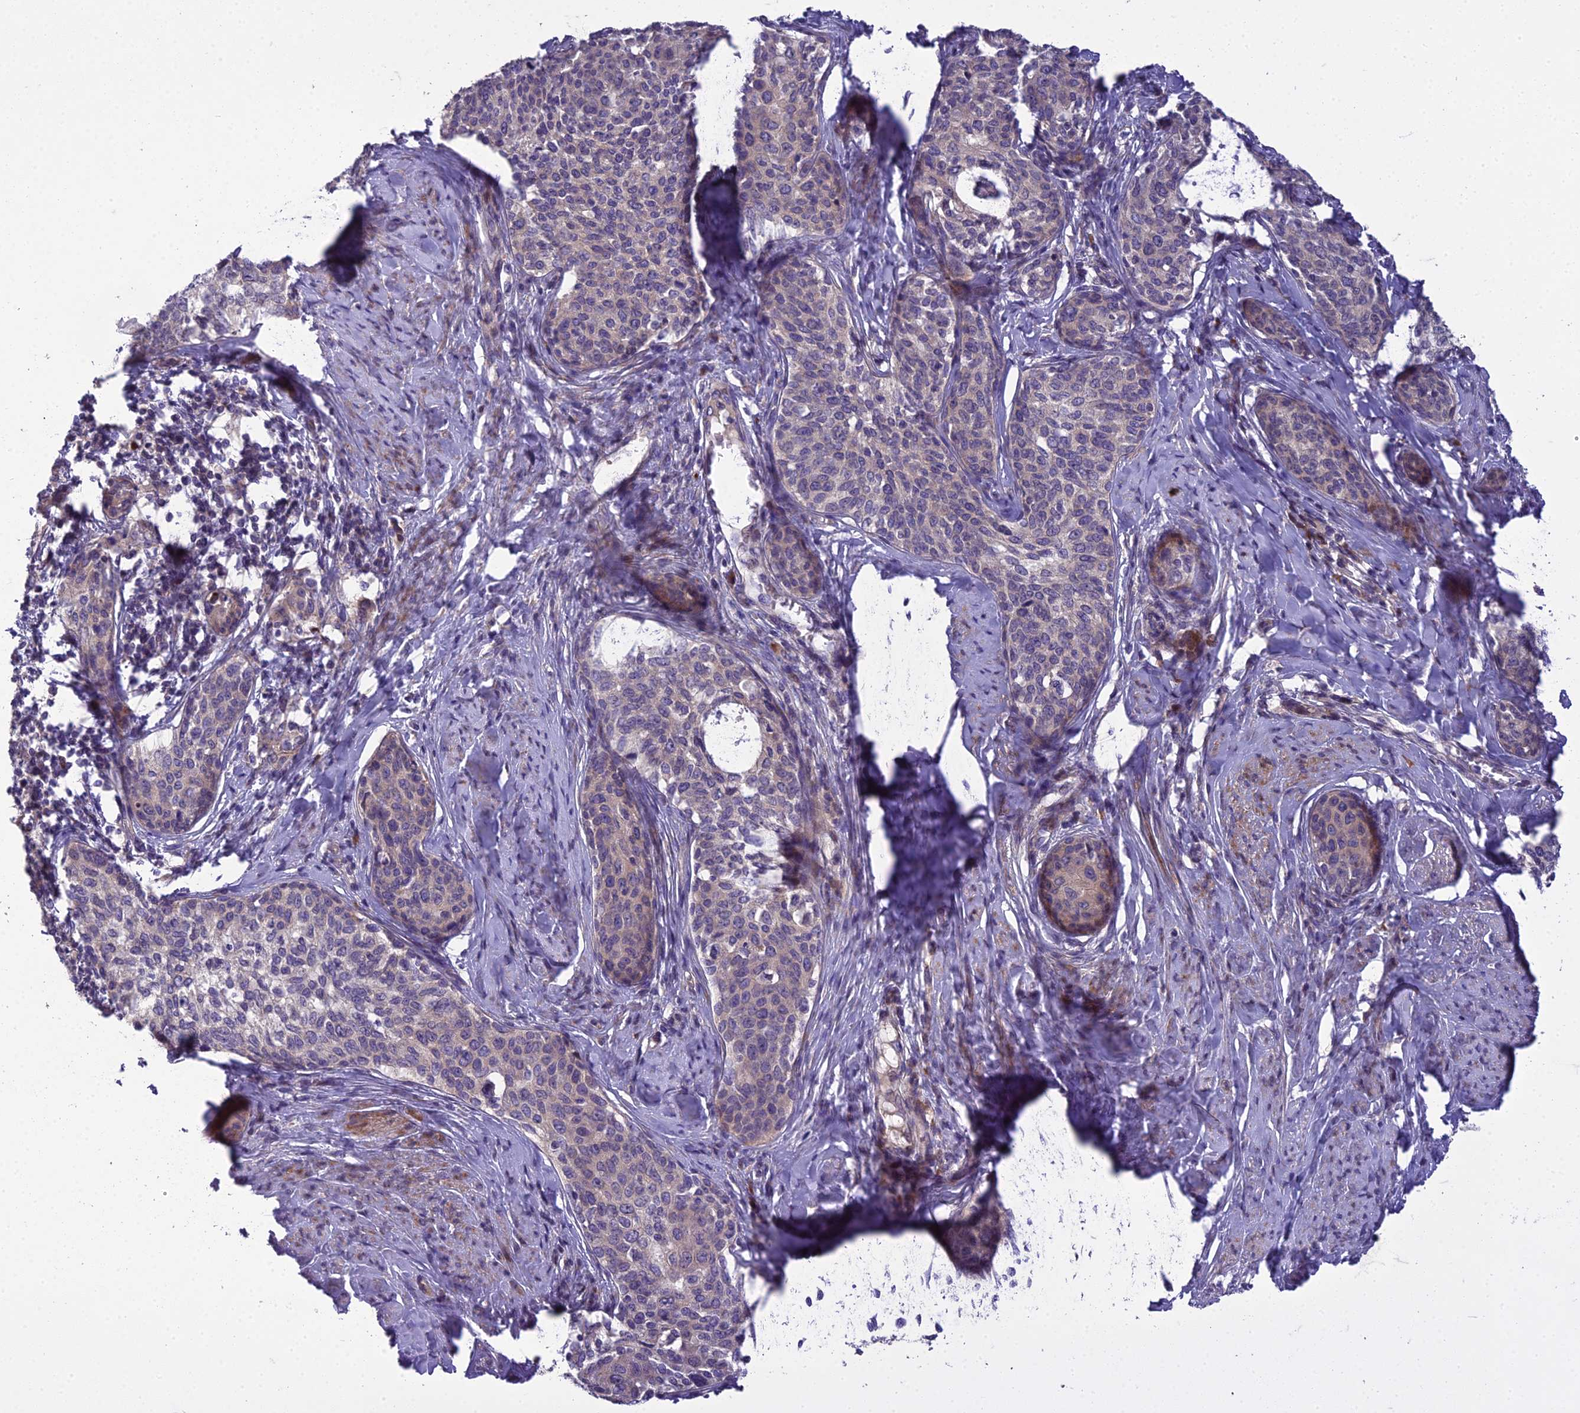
{"staining": {"intensity": "negative", "quantity": "none", "location": "none"}, "tissue": "cervical cancer", "cell_type": "Tumor cells", "image_type": "cancer", "snomed": [{"axis": "morphology", "description": "Squamous cell carcinoma, NOS"}, {"axis": "morphology", "description": "Adenocarcinoma, NOS"}, {"axis": "topography", "description": "Cervix"}], "caption": "A high-resolution photomicrograph shows immunohistochemistry staining of cervical cancer, which shows no significant positivity in tumor cells.", "gene": "ADIPOR2", "patient": {"sex": "female", "age": 52}}